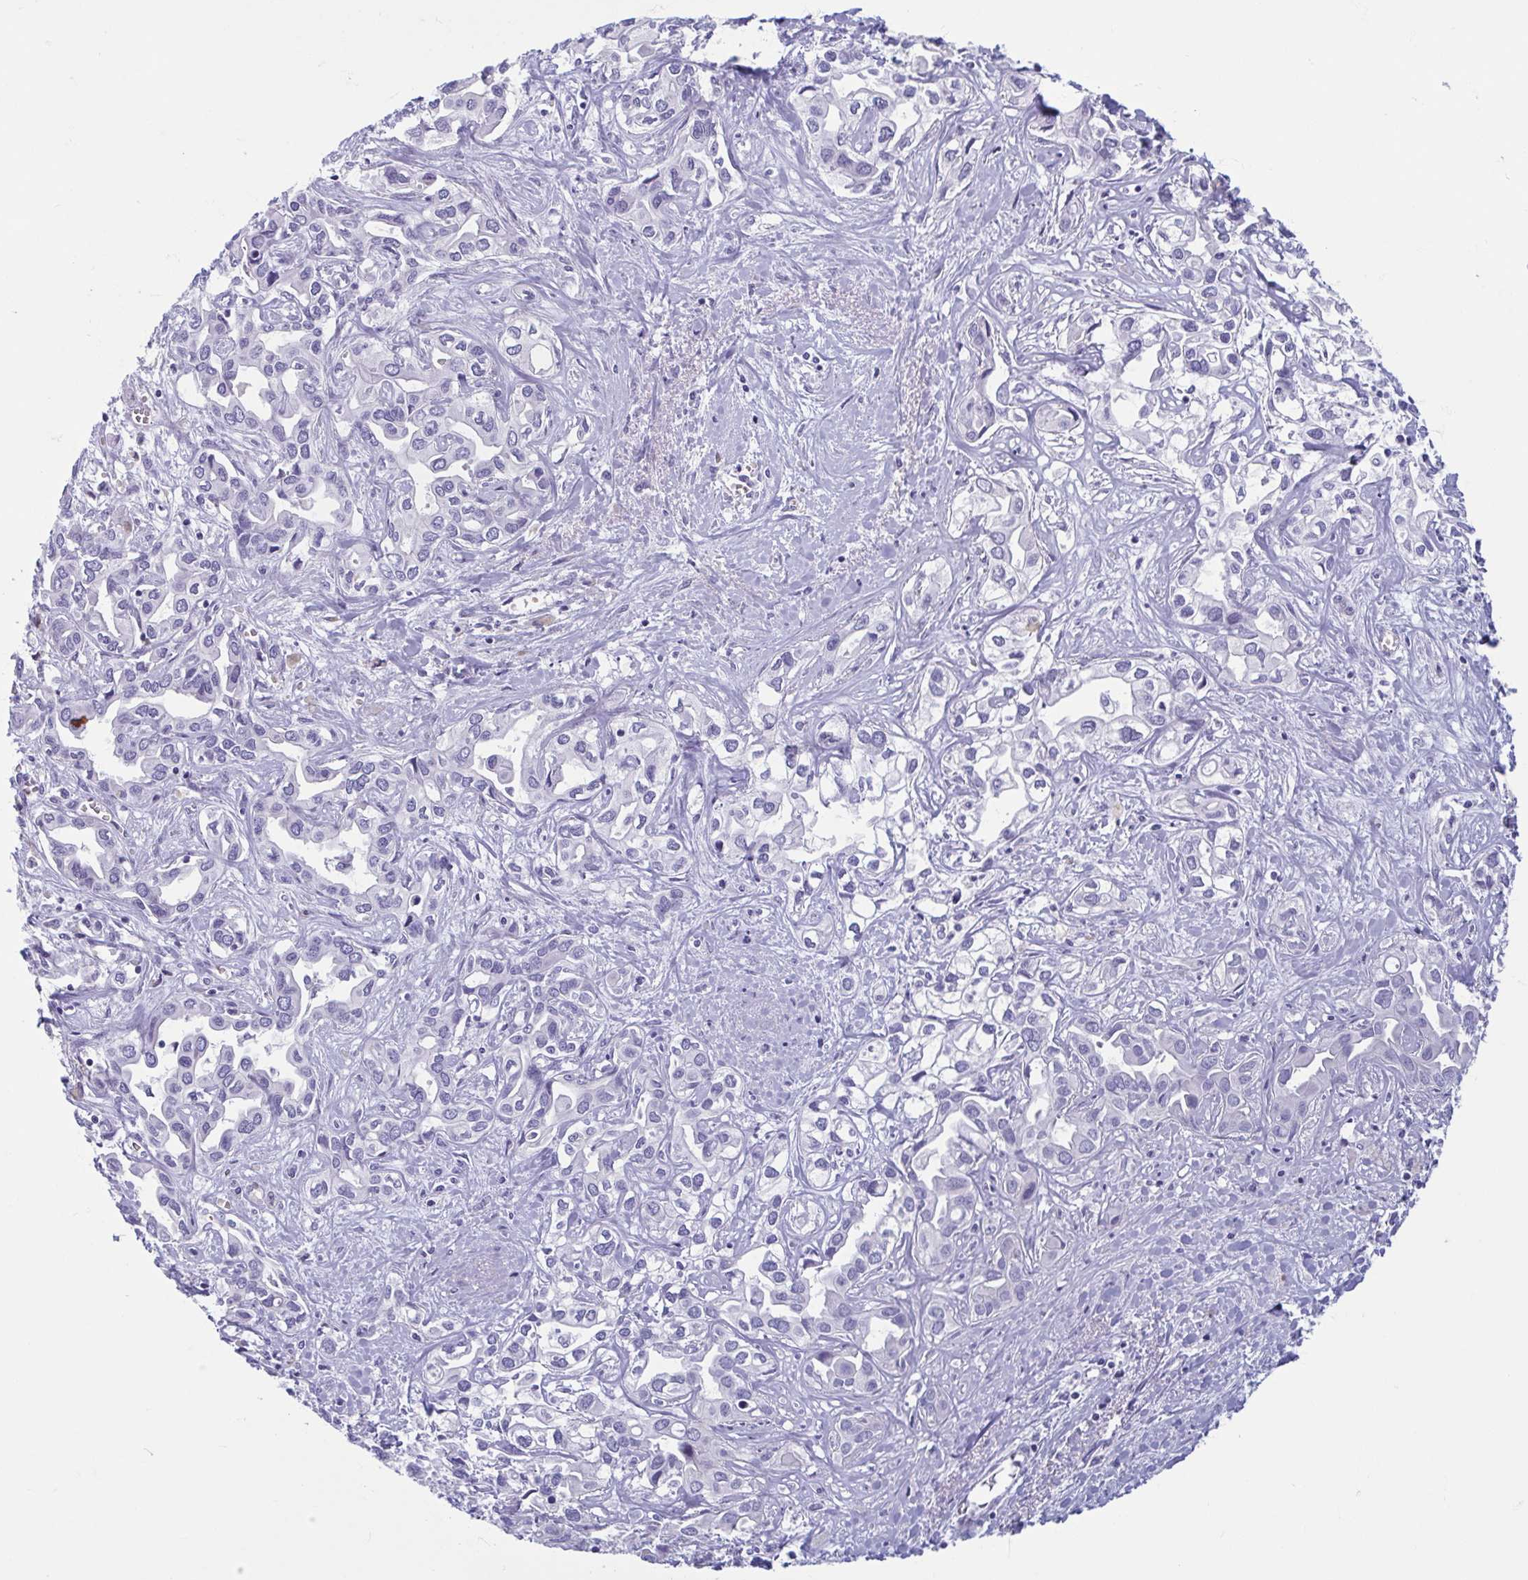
{"staining": {"intensity": "negative", "quantity": "none", "location": "none"}, "tissue": "liver cancer", "cell_type": "Tumor cells", "image_type": "cancer", "snomed": [{"axis": "morphology", "description": "Cholangiocarcinoma"}, {"axis": "topography", "description": "Liver"}], "caption": "Liver cholangiocarcinoma stained for a protein using immunohistochemistry (IHC) displays no expression tumor cells.", "gene": "MORC4", "patient": {"sex": "female", "age": 64}}